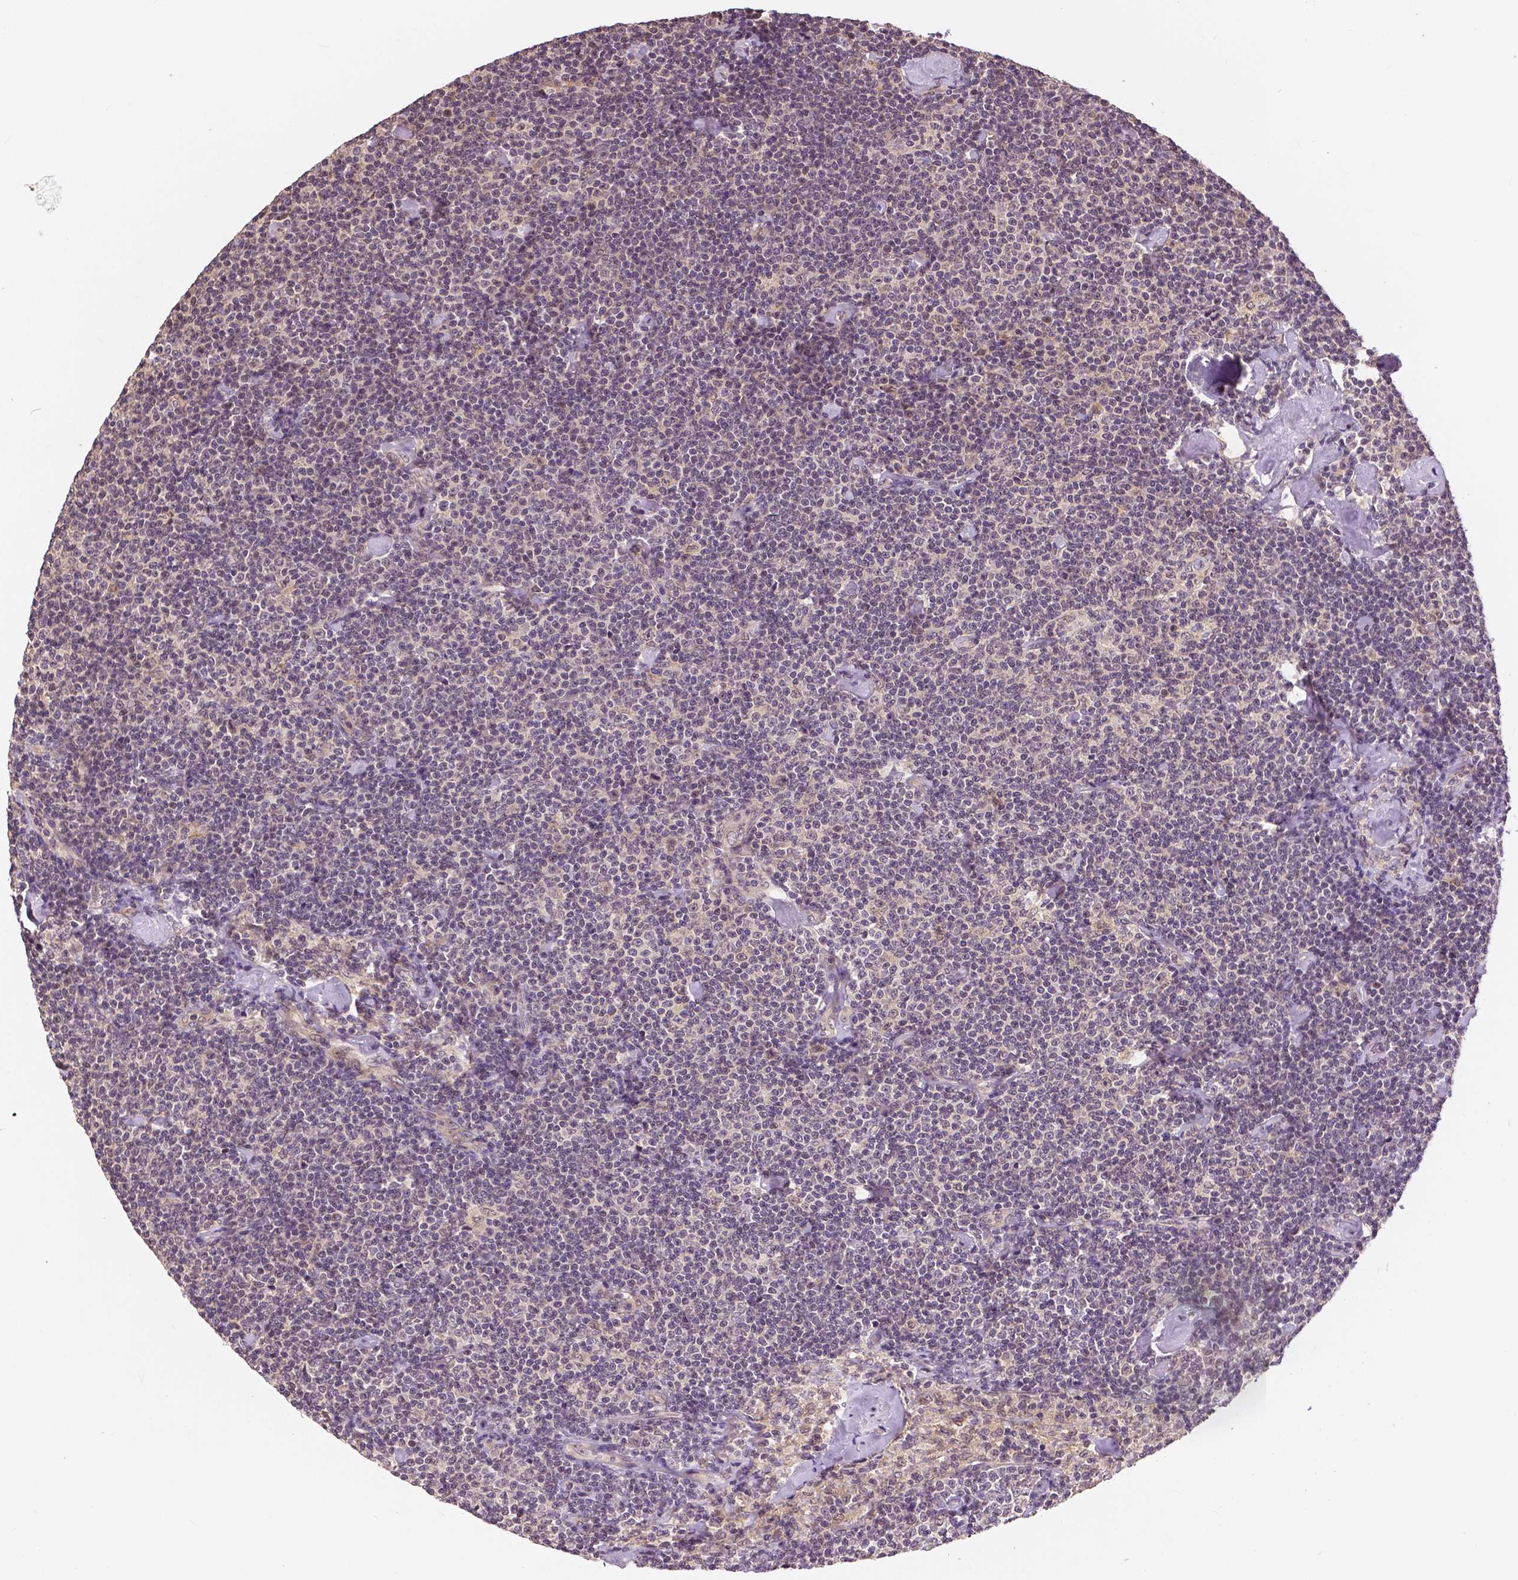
{"staining": {"intensity": "negative", "quantity": "none", "location": "none"}, "tissue": "lymphoma", "cell_type": "Tumor cells", "image_type": "cancer", "snomed": [{"axis": "morphology", "description": "Malignant lymphoma, non-Hodgkin's type, Low grade"}, {"axis": "topography", "description": "Lymph node"}], "caption": "Tumor cells show no significant expression in lymphoma.", "gene": "MAP1LC3B", "patient": {"sex": "male", "age": 81}}